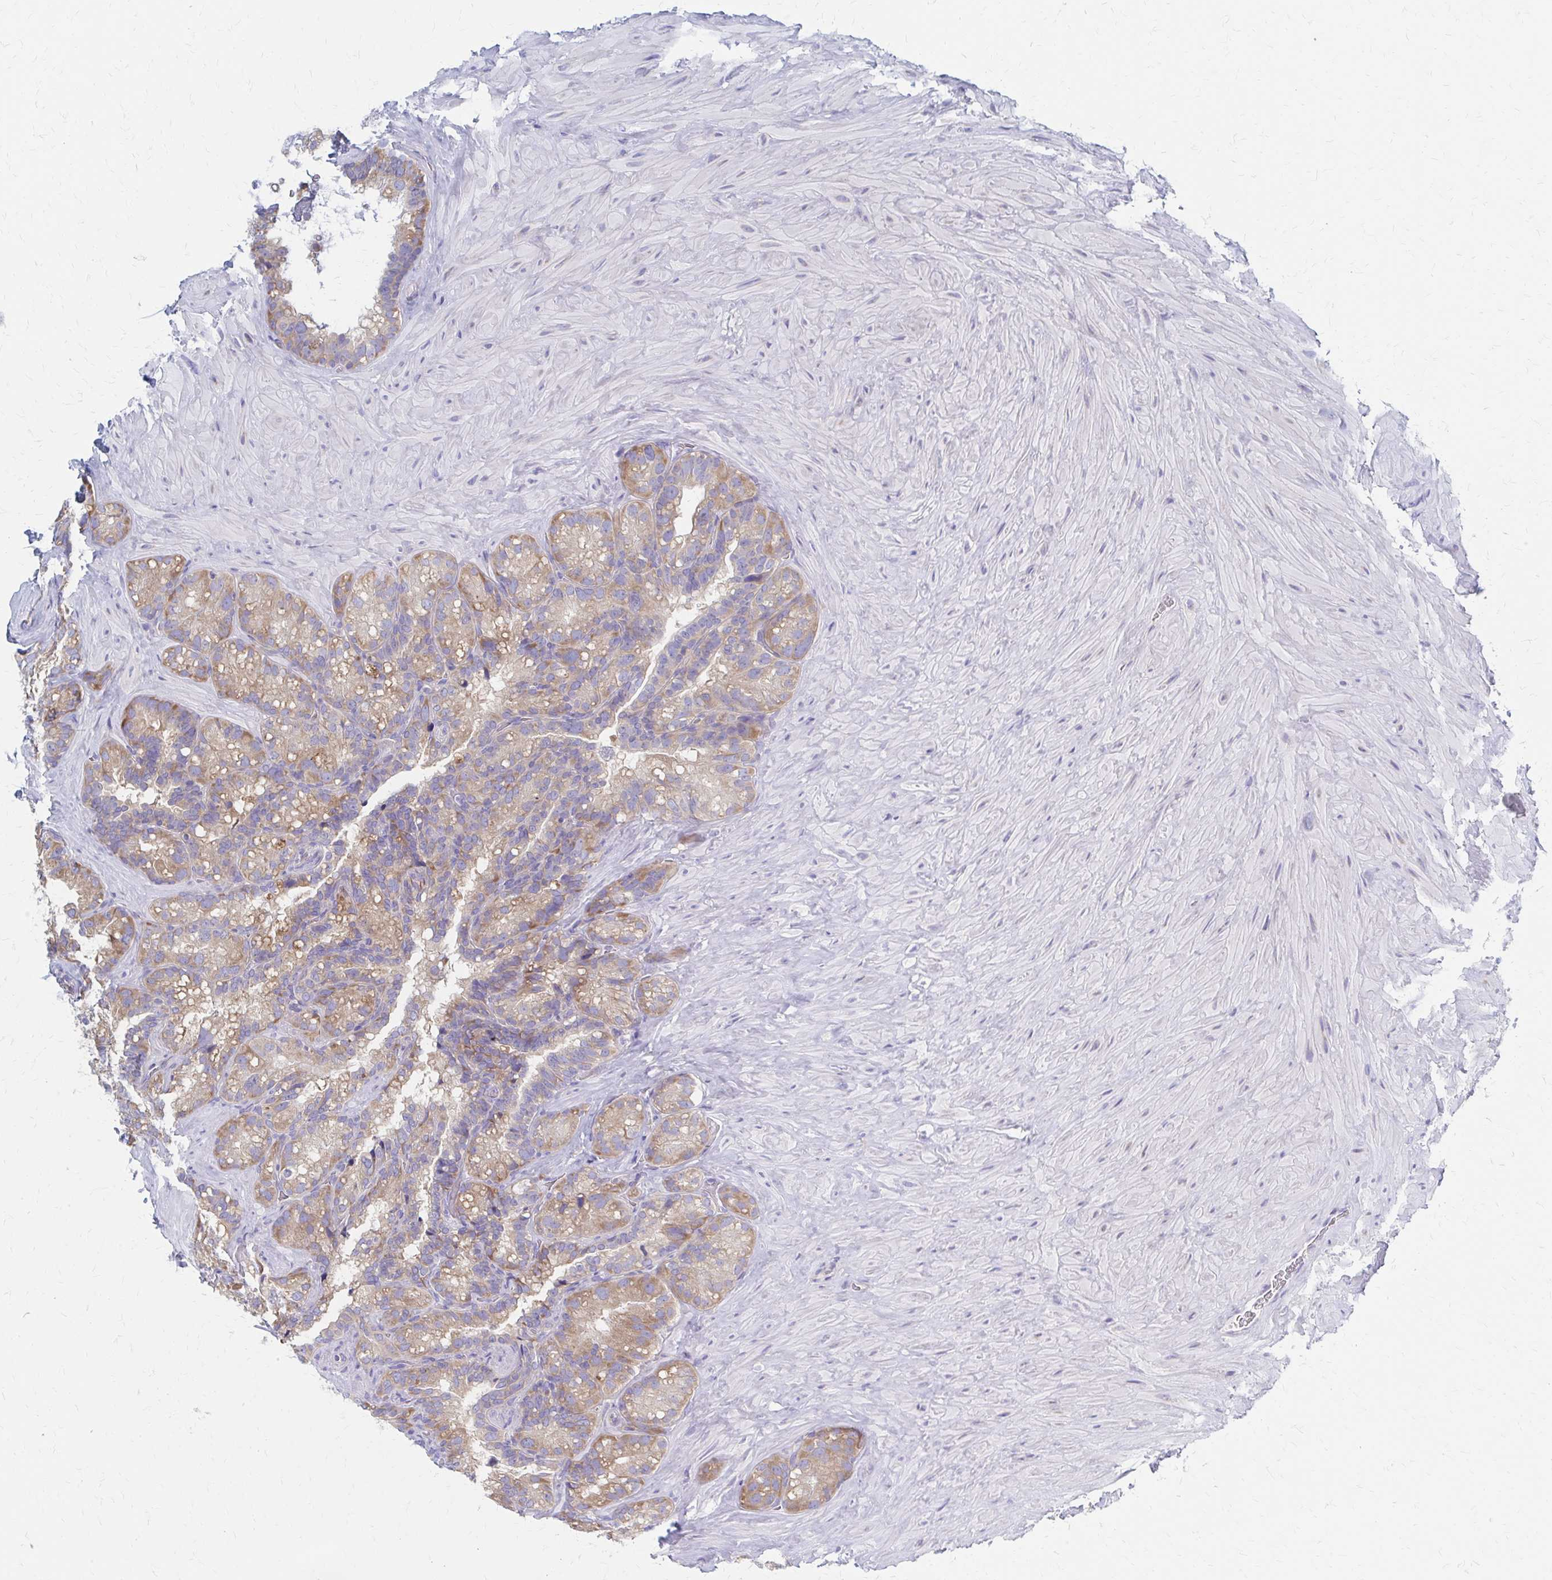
{"staining": {"intensity": "moderate", "quantity": ">75%", "location": "cytoplasmic/membranous"}, "tissue": "seminal vesicle", "cell_type": "Glandular cells", "image_type": "normal", "snomed": [{"axis": "morphology", "description": "Normal tissue, NOS"}, {"axis": "topography", "description": "Seminal veicle"}], "caption": "A photomicrograph of human seminal vesicle stained for a protein reveals moderate cytoplasmic/membranous brown staining in glandular cells. (DAB (3,3'-diaminobenzidine) = brown stain, brightfield microscopy at high magnification).", "gene": "RPL27A", "patient": {"sex": "male", "age": 60}}